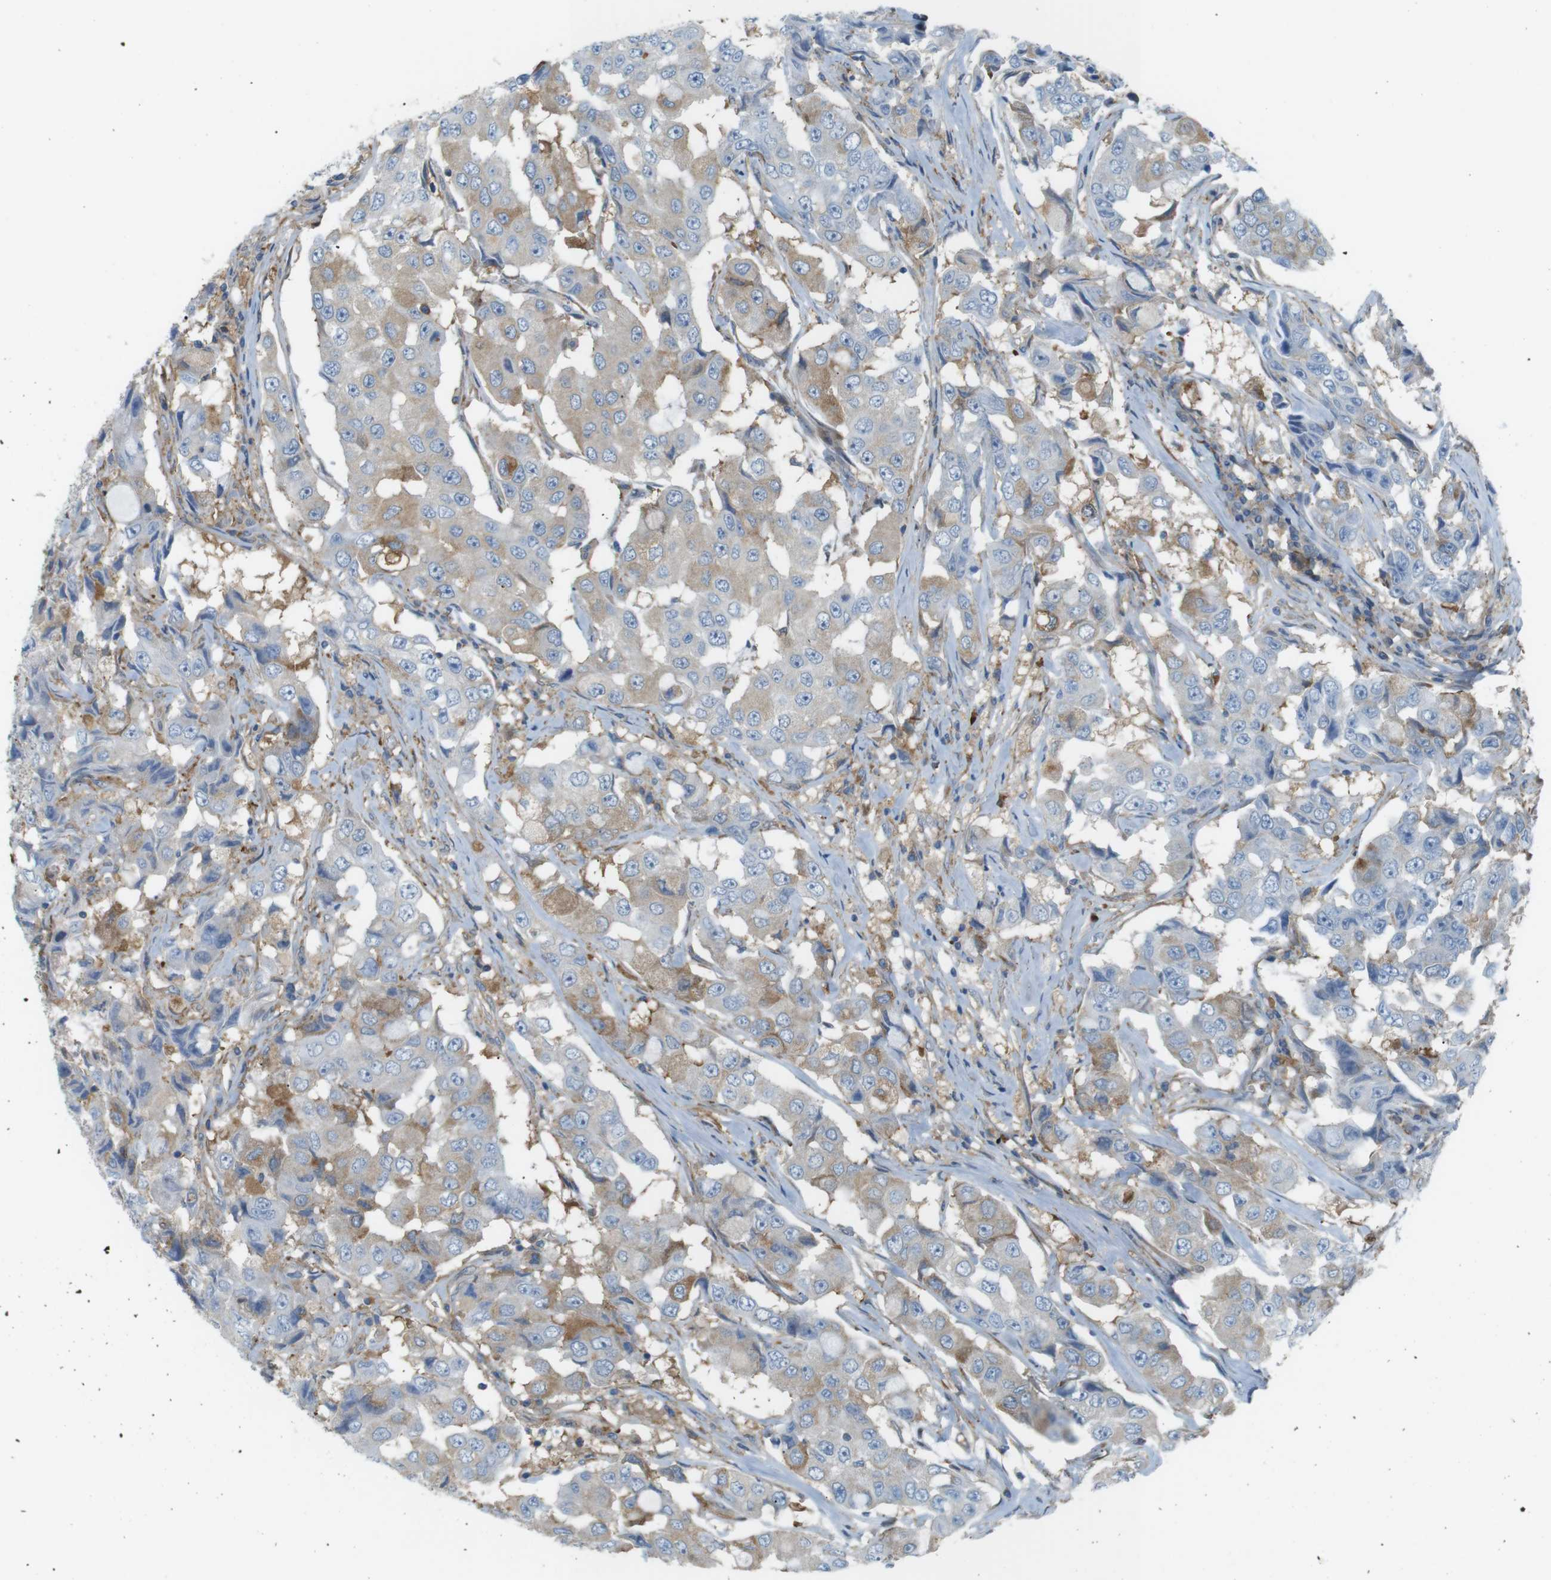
{"staining": {"intensity": "moderate", "quantity": "25%-75%", "location": "cytoplasmic/membranous"}, "tissue": "breast cancer", "cell_type": "Tumor cells", "image_type": "cancer", "snomed": [{"axis": "morphology", "description": "Duct carcinoma"}, {"axis": "topography", "description": "Breast"}], "caption": "Brown immunohistochemical staining in breast cancer reveals moderate cytoplasmic/membranous positivity in approximately 25%-75% of tumor cells. (DAB = brown stain, brightfield microscopy at high magnification).", "gene": "PEPD", "patient": {"sex": "female", "age": 27}}